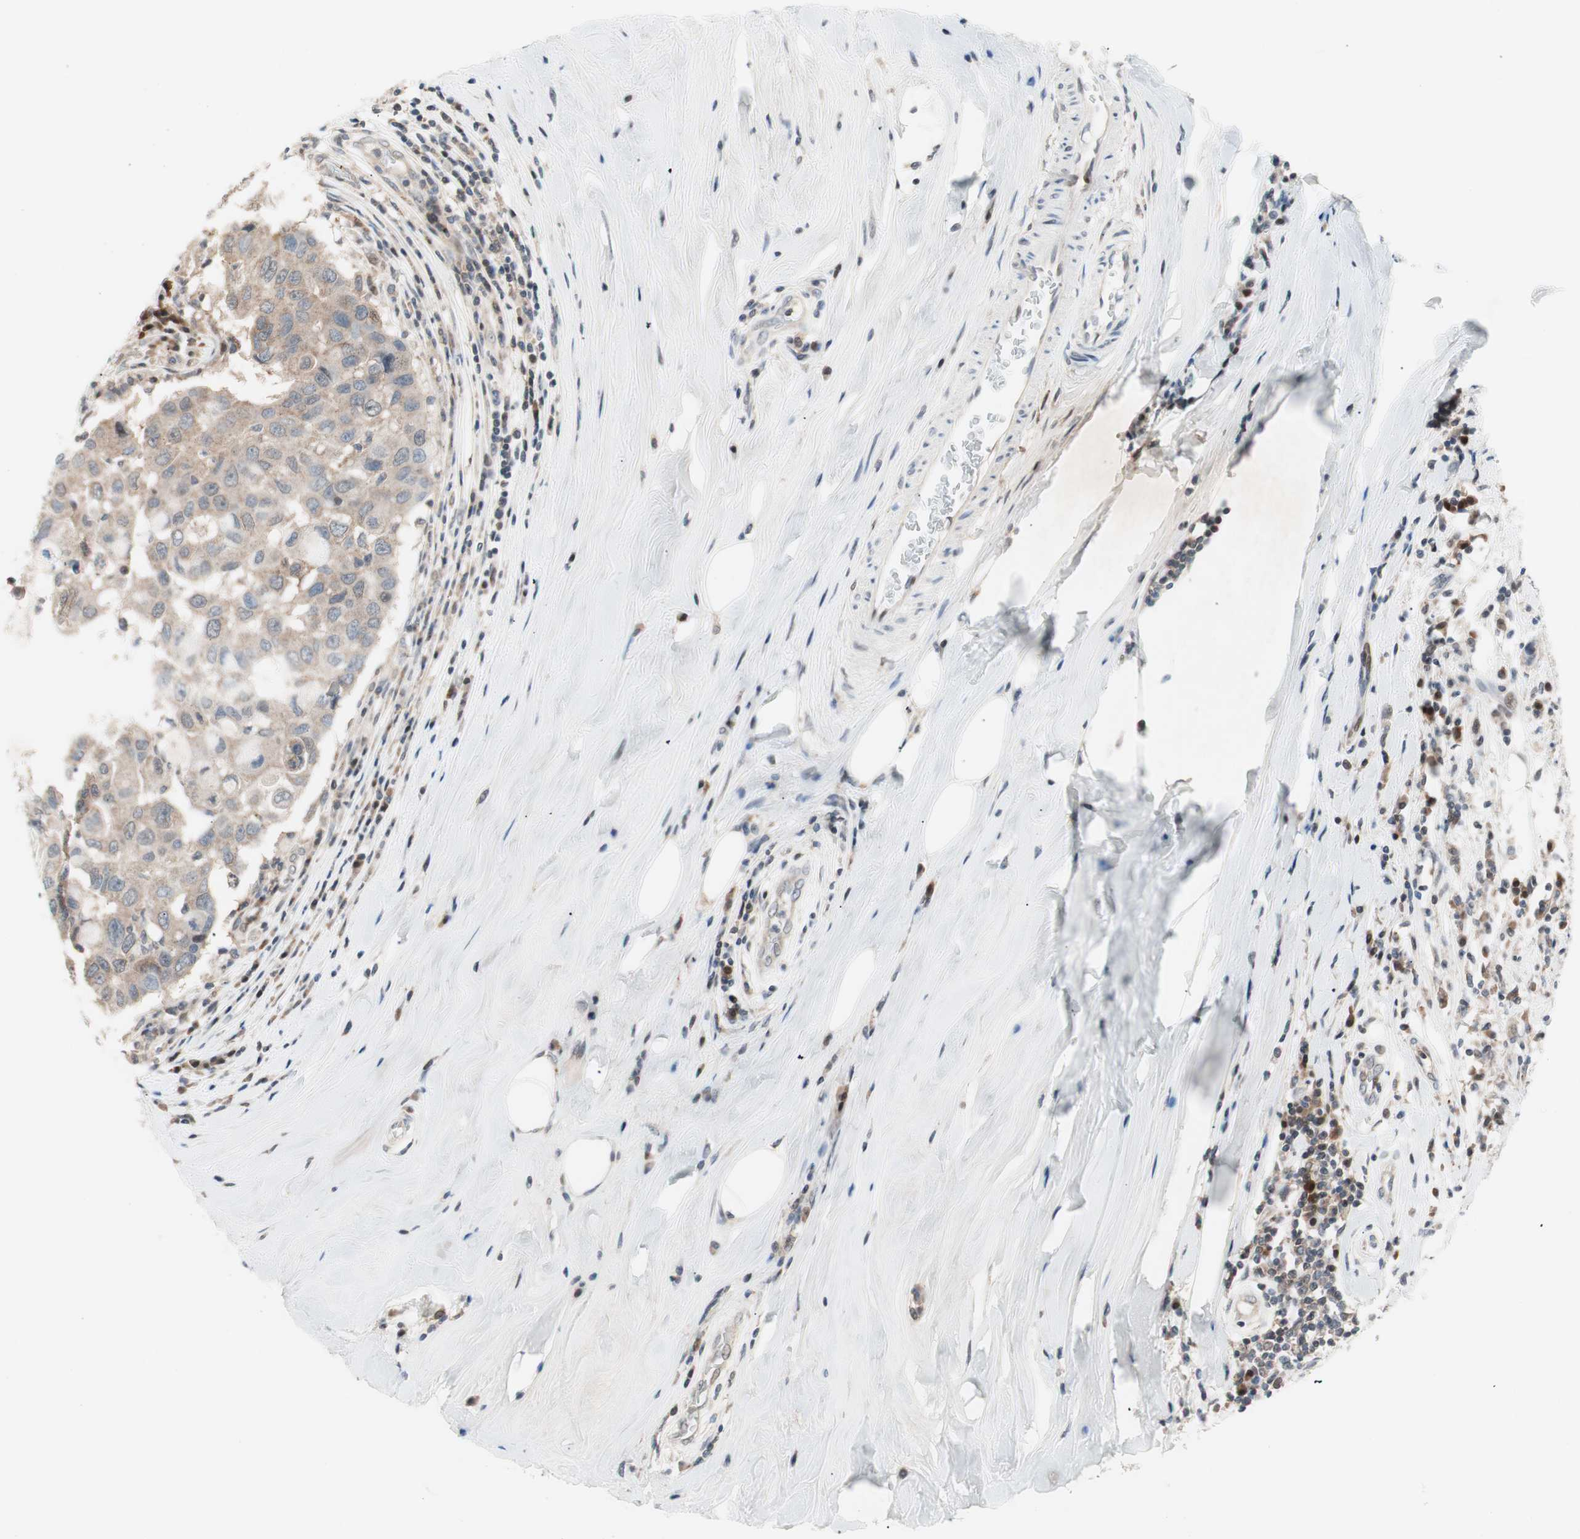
{"staining": {"intensity": "weak", "quantity": "<25%", "location": "cytoplasmic/membranous"}, "tissue": "breast cancer", "cell_type": "Tumor cells", "image_type": "cancer", "snomed": [{"axis": "morphology", "description": "Duct carcinoma"}, {"axis": "topography", "description": "Breast"}], "caption": "Protein analysis of breast cancer demonstrates no significant staining in tumor cells. Nuclei are stained in blue.", "gene": "POLH", "patient": {"sex": "female", "age": 27}}